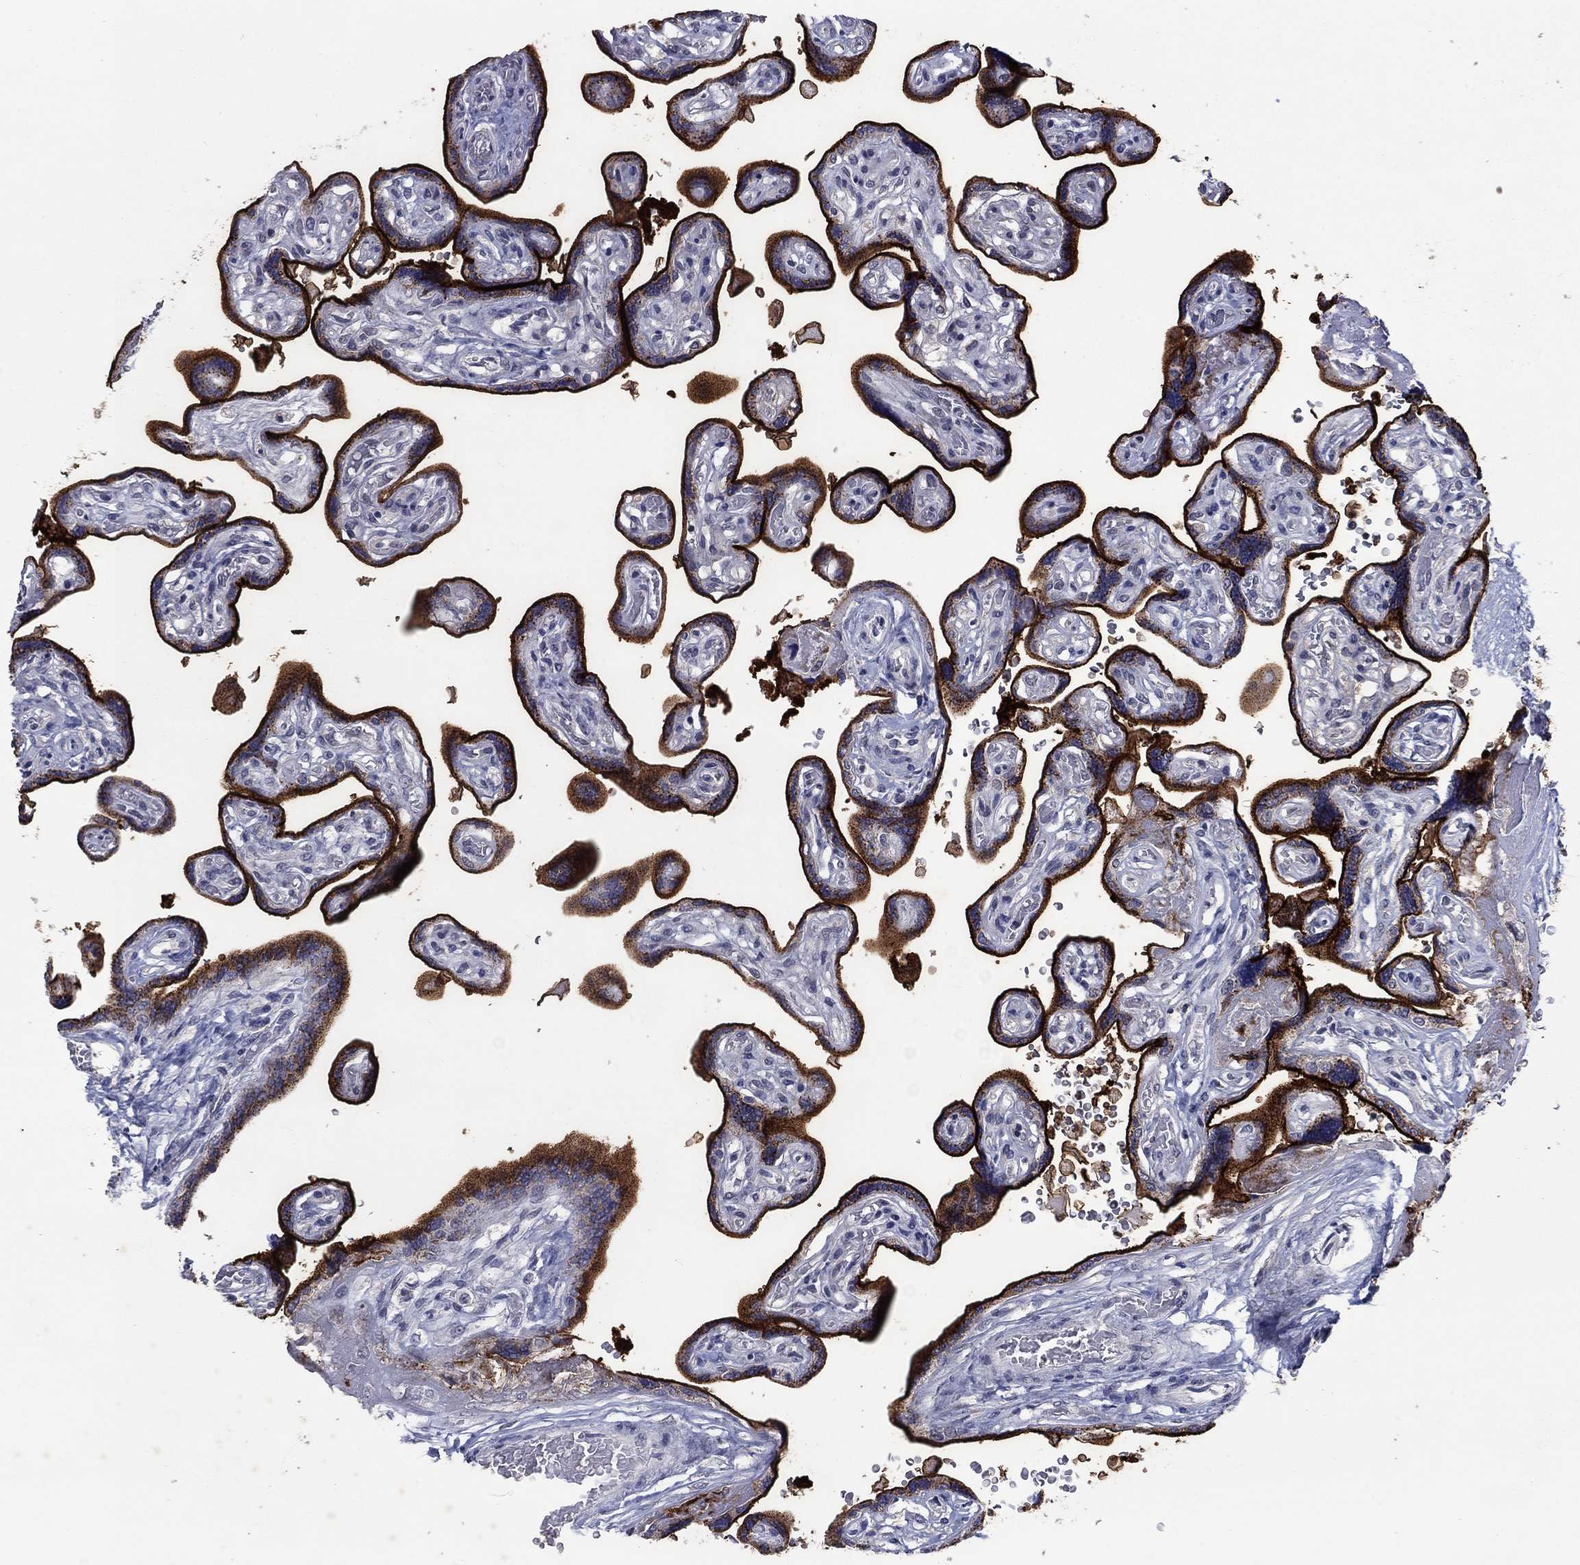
{"staining": {"intensity": "negative", "quantity": "none", "location": "none"}, "tissue": "placenta", "cell_type": "Decidual cells", "image_type": "normal", "snomed": [{"axis": "morphology", "description": "Normal tissue, NOS"}, {"axis": "topography", "description": "Placenta"}], "caption": "High magnification brightfield microscopy of benign placenta stained with DAB (3,3'-diaminobenzidine) (brown) and counterstained with hematoxylin (blue): decidual cells show no significant positivity. (Brightfield microscopy of DAB immunohistochemistry at high magnification).", "gene": "SDC1", "patient": {"sex": "female", "age": 32}}